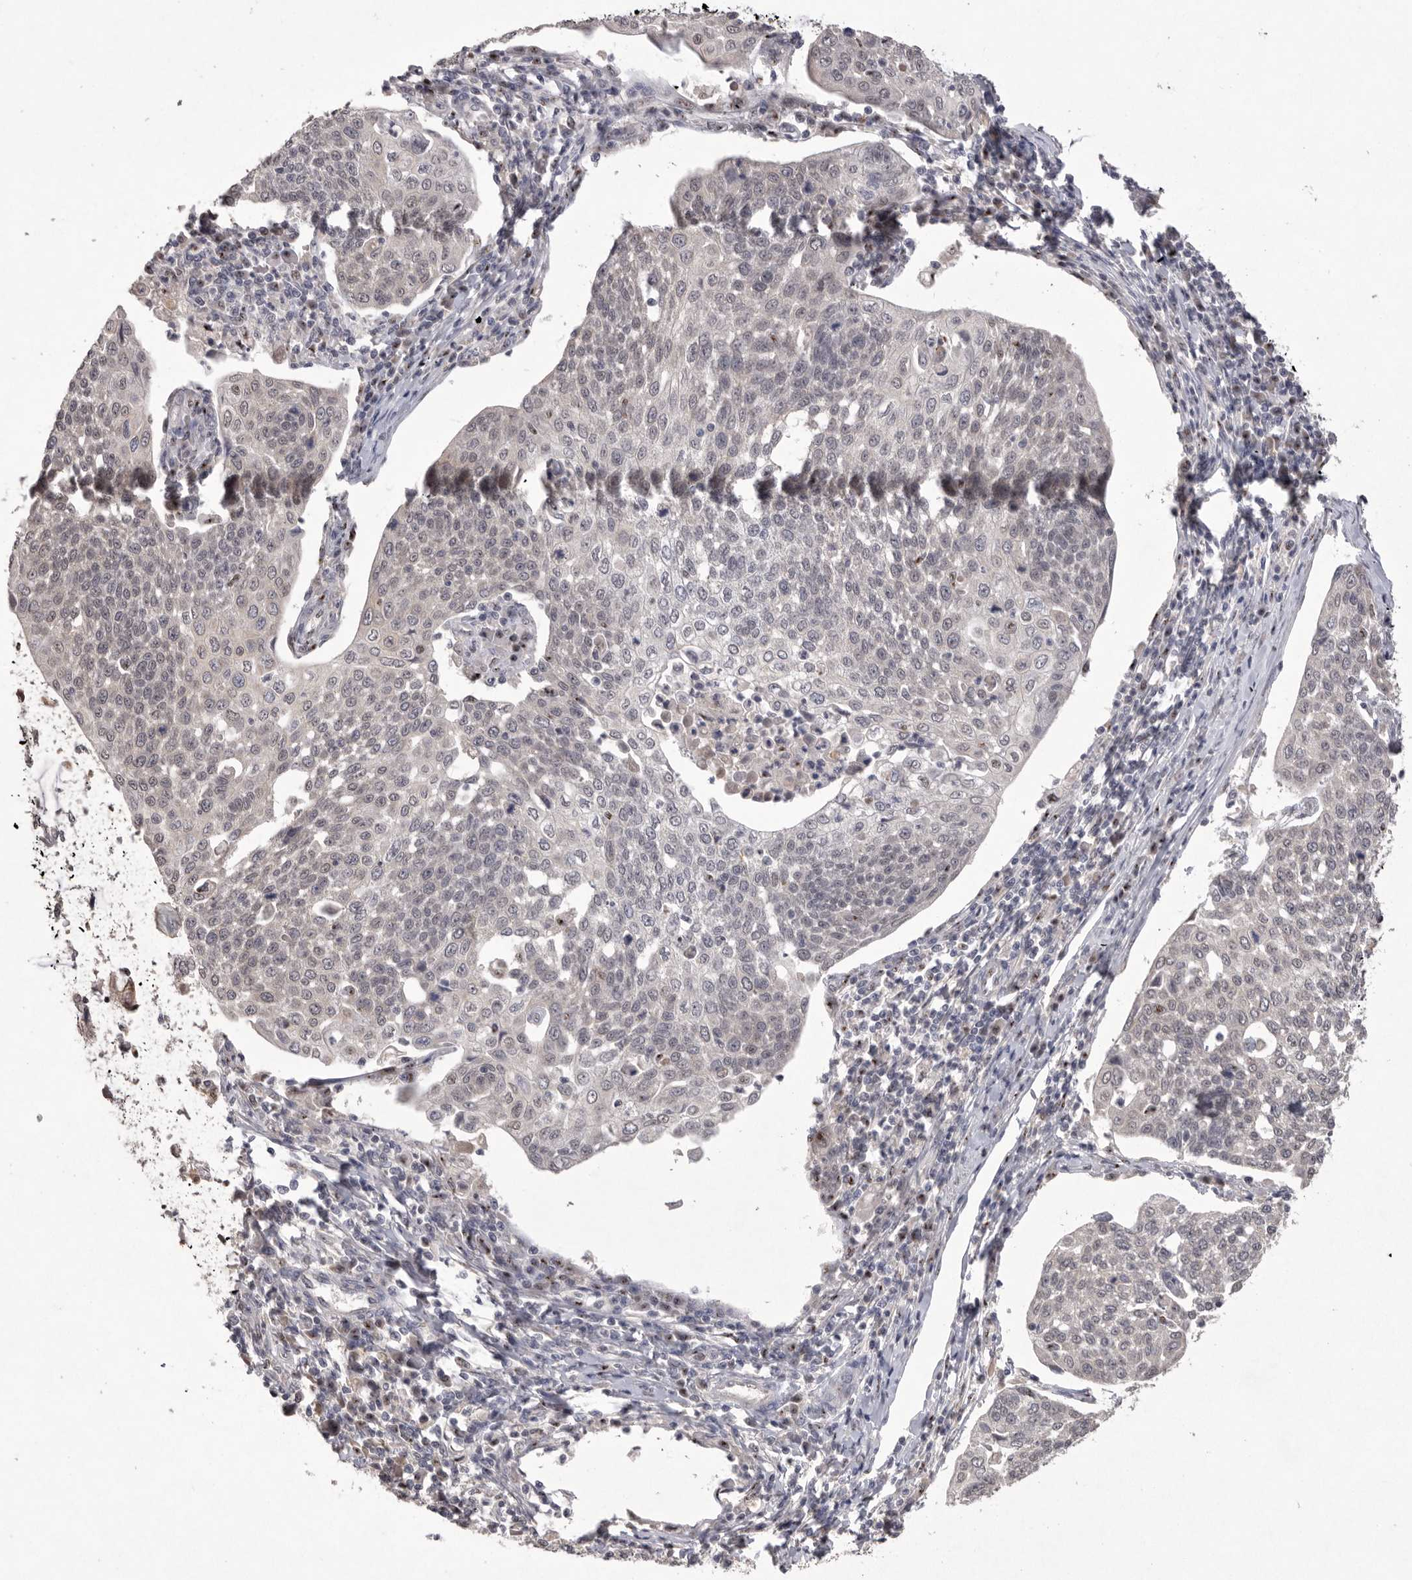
{"staining": {"intensity": "negative", "quantity": "none", "location": "none"}, "tissue": "cervical cancer", "cell_type": "Tumor cells", "image_type": "cancer", "snomed": [{"axis": "morphology", "description": "Squamous cell carcinoma, NOS"}, {"axis": "topography", "description": "Cervix"}], "caption": "Tumor cells are negative for protein expression in human squamous cell carcinoma (cervical).", "gene": "HUS1", "patient": {"sex": "female", "age": 34}}